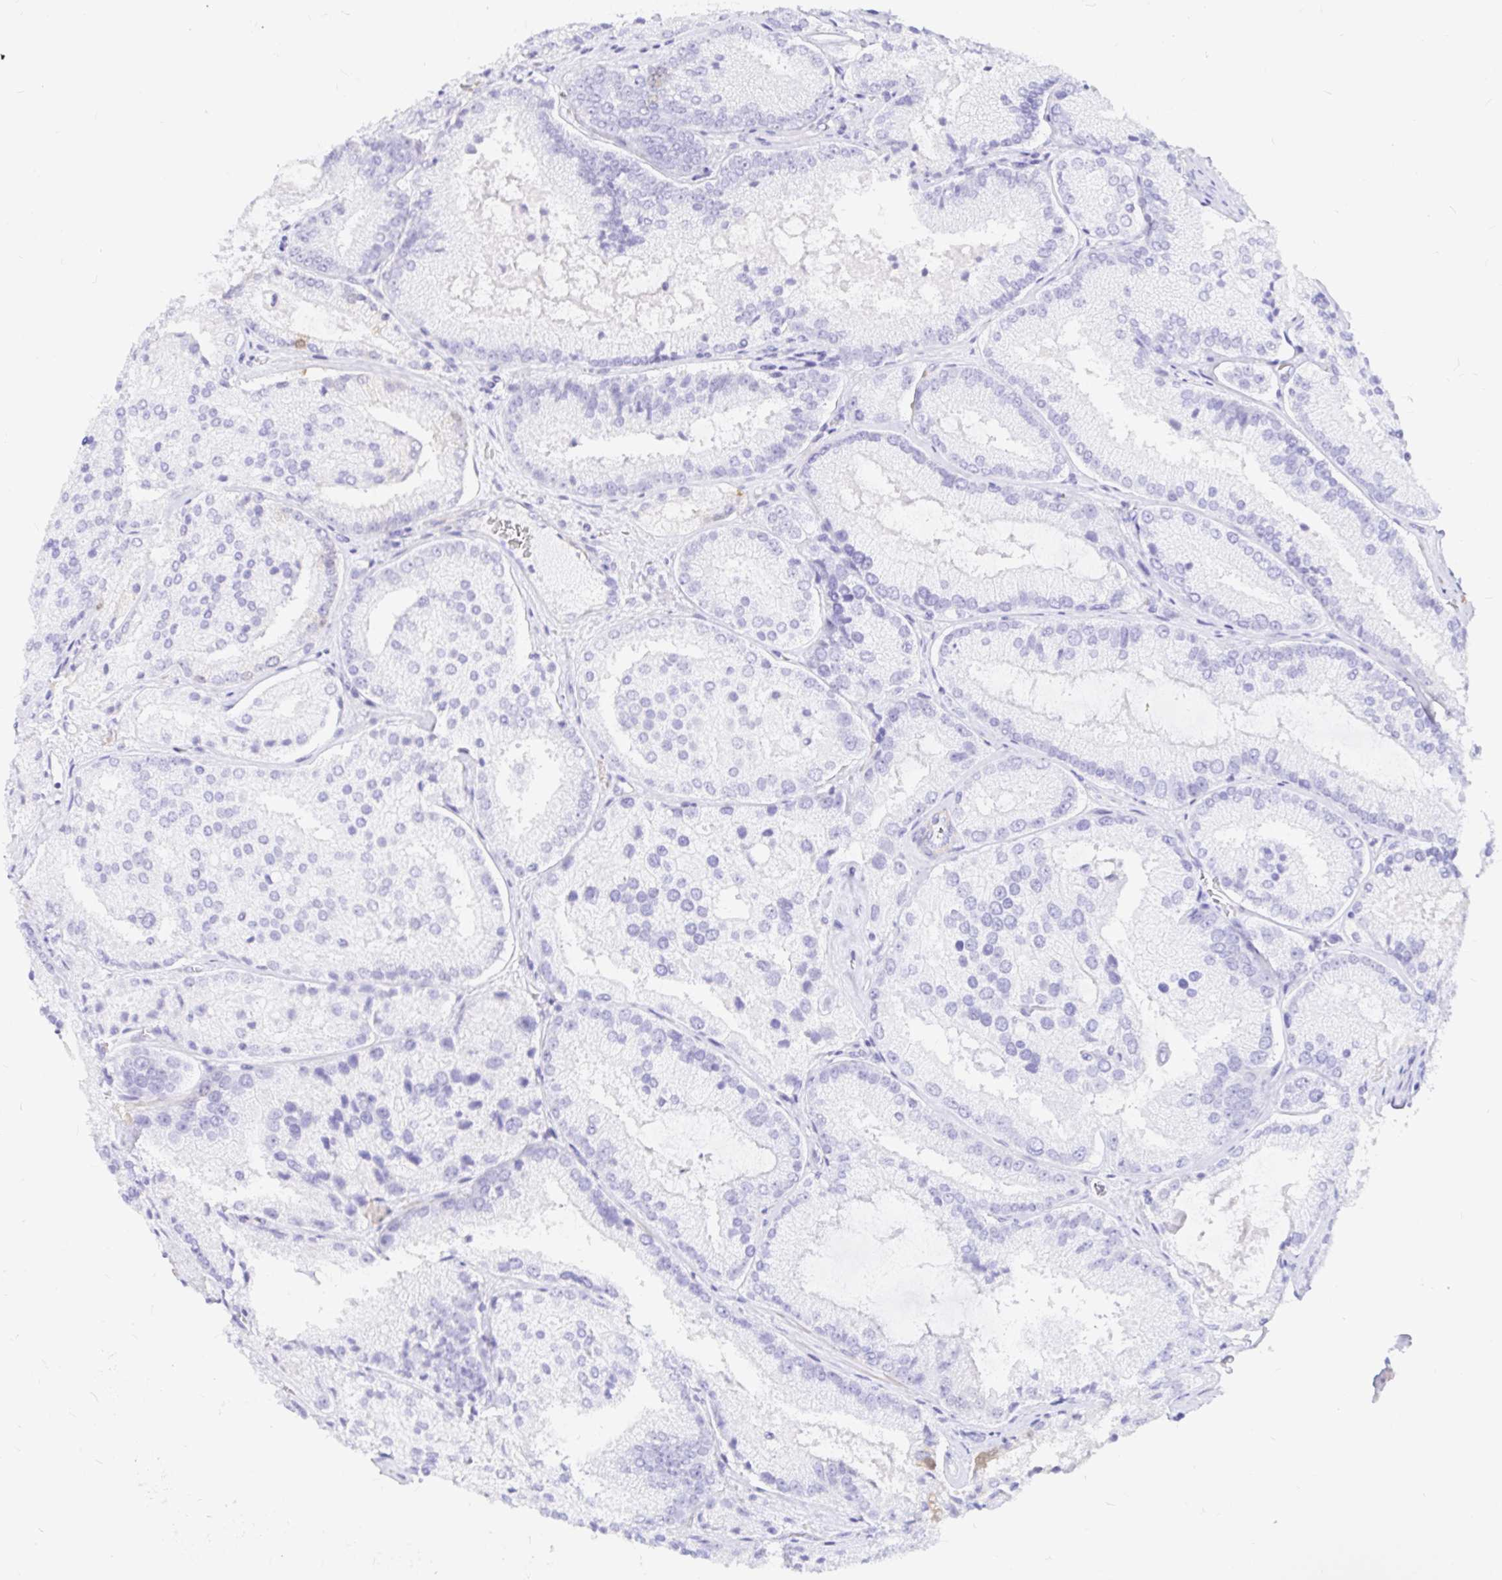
{"staining": {"intensity": "negative", "quantity": "none", "location": "none"}, "tissue": "prostate cancer", "cell_type": "Tumor cells", "image_type": "cancer", "snomed": [{"axis": "morphology", "description": "Adenocarcinoma, High grade"}, {"axis": "topography", "description": "Prostate"}], "caption": "DAB (3,3'-diaminobenzidine) immunohistochemical staining of prostate cancer (adenocarcinoma (high-grade)) exhibits no significant expression in tumor cells.", "gene": "PPP1R1B", "patient": {"sex": "male", "age": 73}}